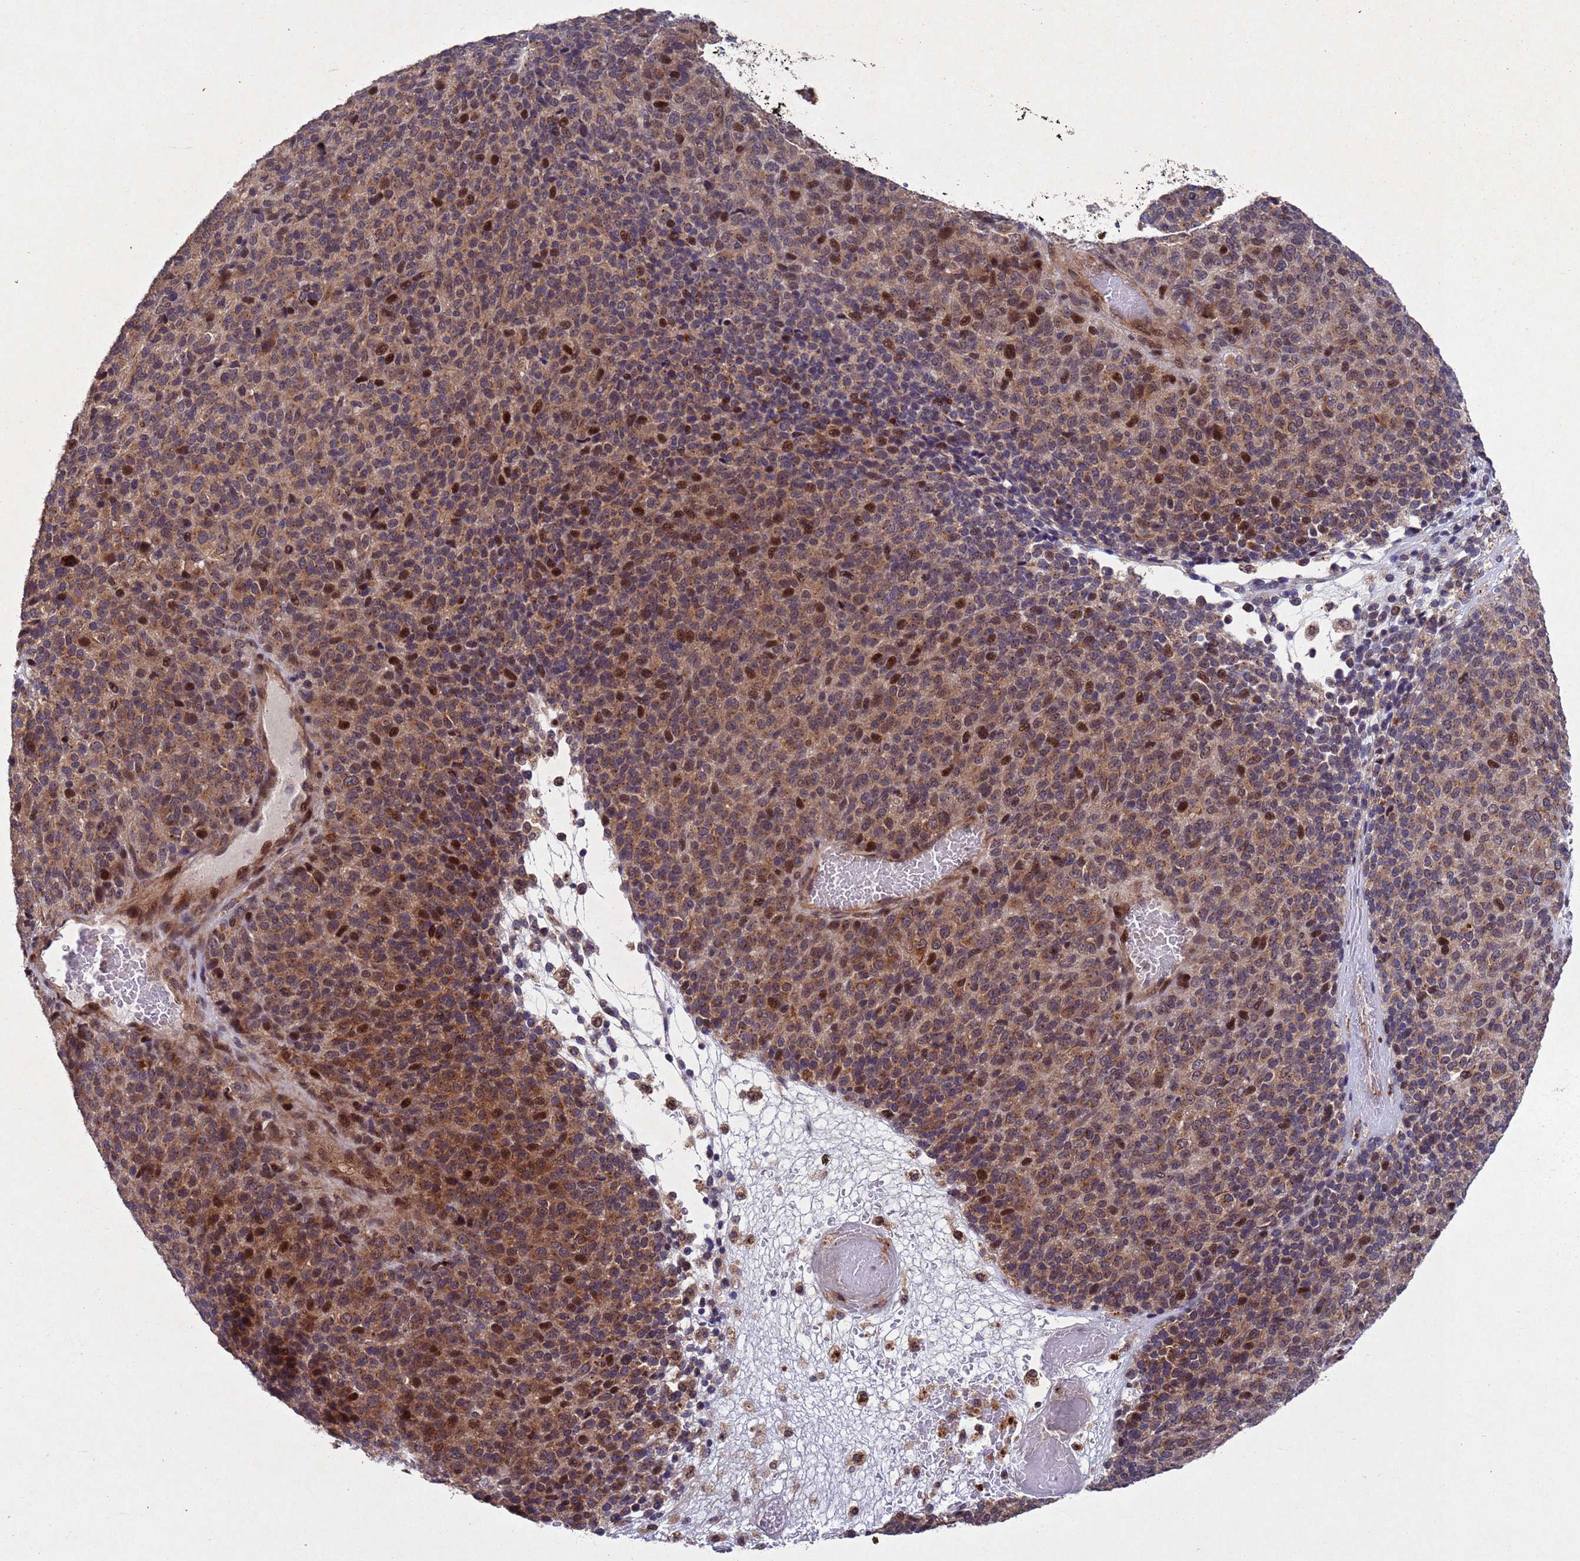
{"staining": {"intensity": "strong", "quantity": ">75%", "location": "cytoplasmic/membranous,nuclear"}, "tissue": "melanoma", "cell_type": "Tumor cells", "image_type": "cancer", "snomed": [{"axis": "morphology", "description": "Malignant melanoma, Metastatic site"}, {"axis": "topography", "description": "Brain"}], "caption": "Immunohistochemical staining of melanoma shows high levels of strong cytoplasmic/membranous and nuclear staining in about >75% of tumor cells. Nuclei are stained in blue.", "gene": "TBK1", "patient": {"sex": "female", "age": 56}}